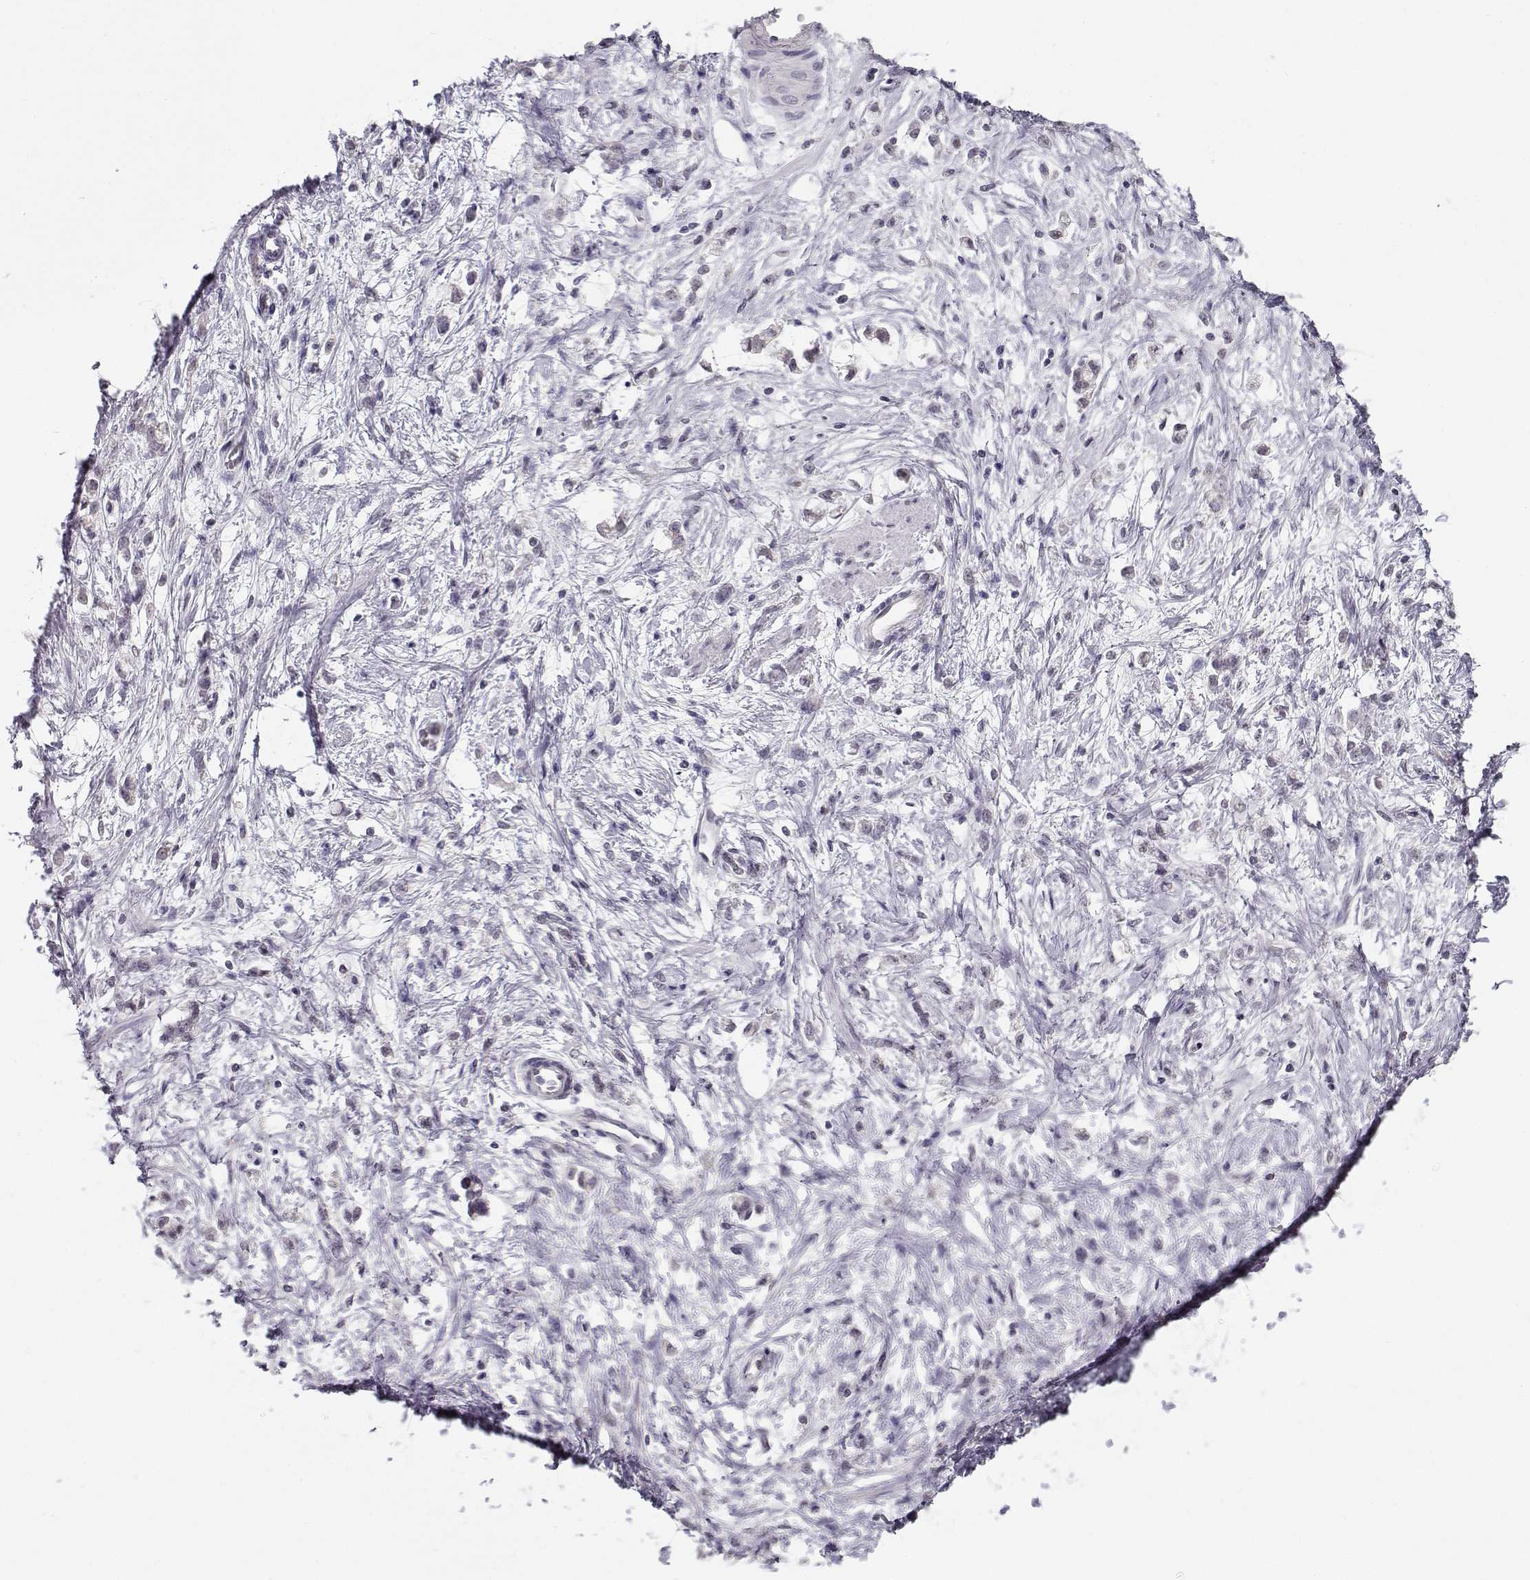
{"staining": {"intensity": "negative", "quantity": "none", "location": "none"}, "tissue": "stomach cancer", "cell_type": "Tumor cells", "image_type": "cancer", "snomed": [{"axis": "morphology", "description": "Adenocarcinoma, NOS"}, {"axis": "topography", "description": "Stomach"}], "caption": "The immunohistochemistry (IHC) histopathology image has no significant positivity in tumor cells of stomach adenocarcinoma tissue.", "gene": "C16orf86", "patient": {"sex": "female", "age": 60}}